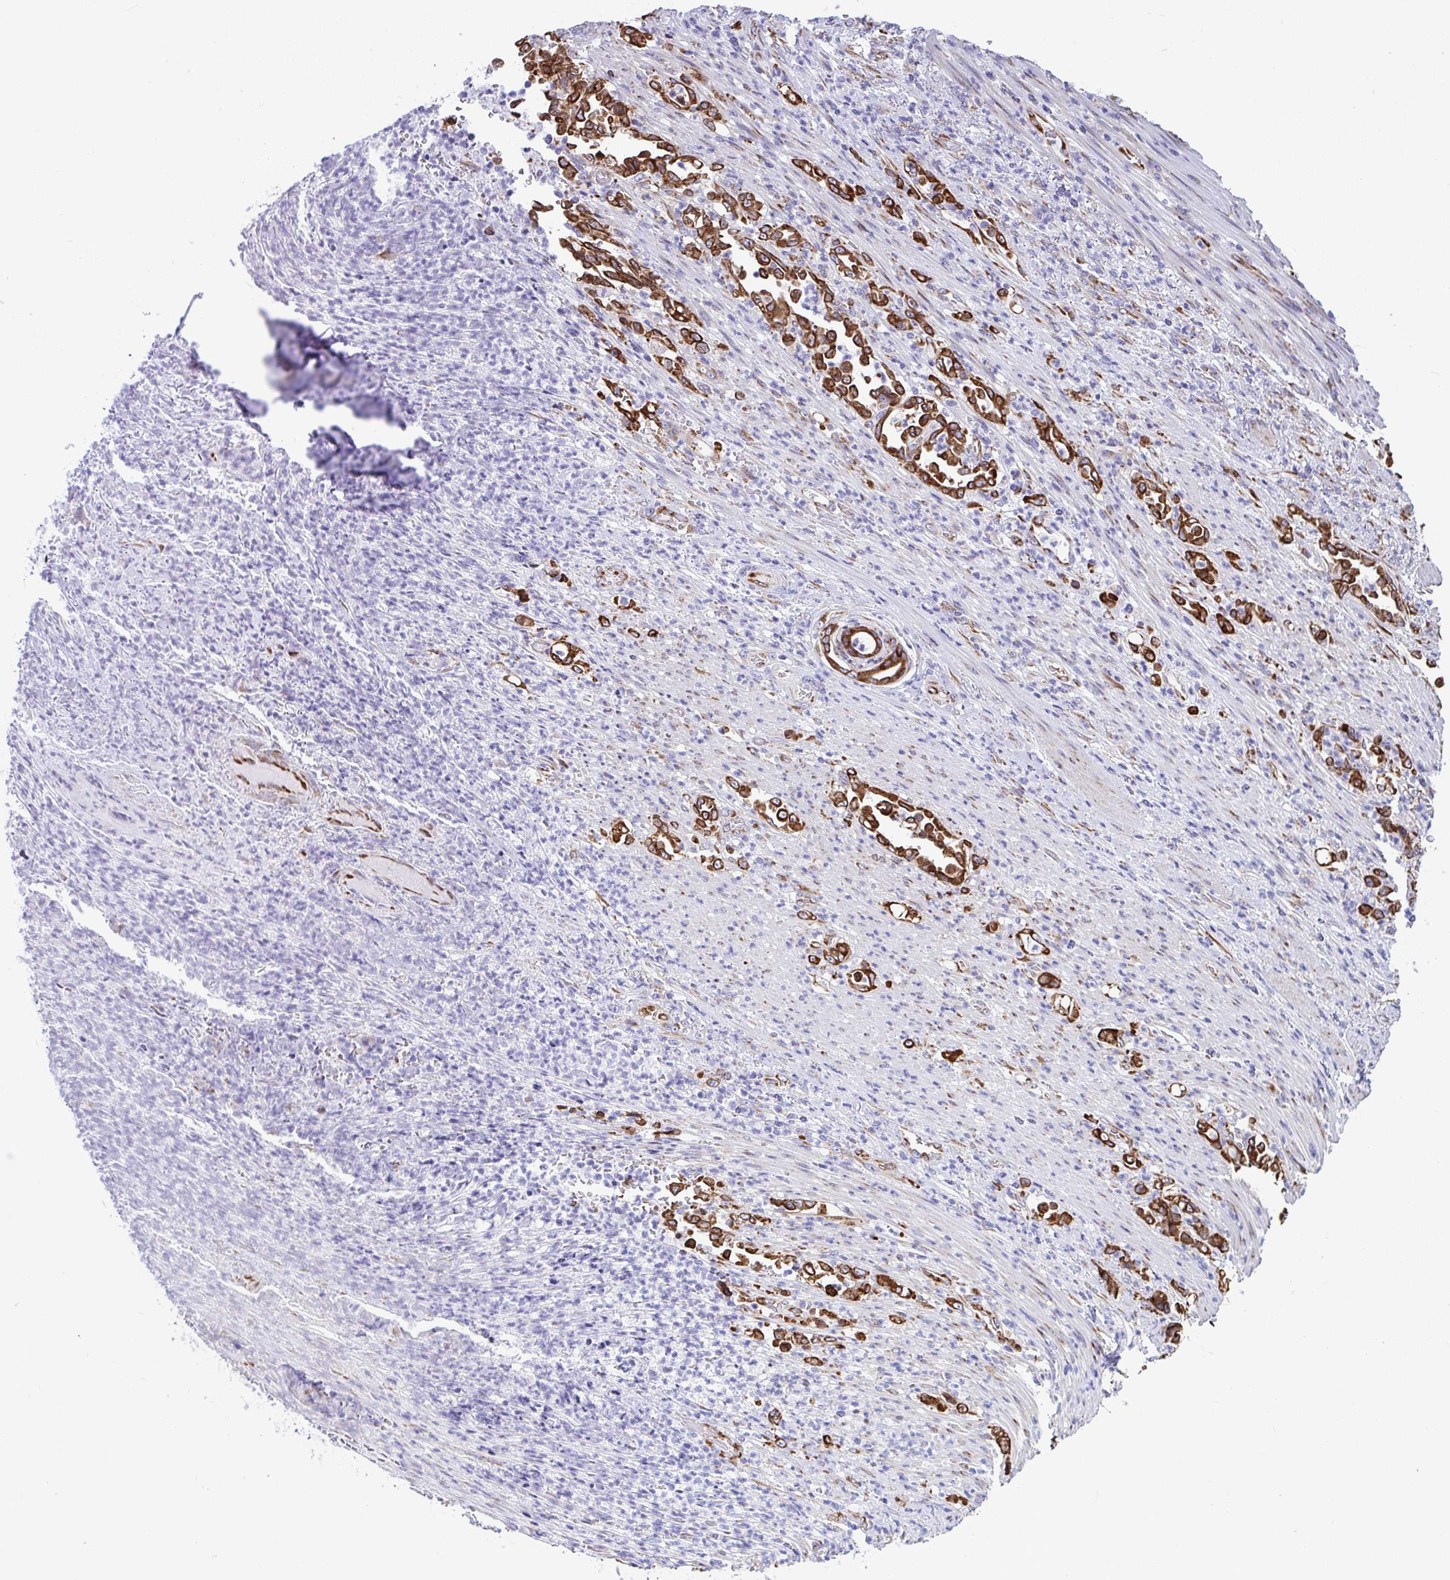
{"staining": {"intensity": "strong", "quantity": ">75%", "location": "cytoplasmic/membranous"}, "tissue": "stomach cancer", "cell_type": "Tumor cells", "image_type": "cancer", "snomed": [{"axis": "morphology", "description": "Normal tissue, NOS"}, {"axis": "morphology", "description": "Adenocarcinoma, NOS"}, {"axis": "topography", "description": "Stomach"}], "caption": "IHC photomicrograph of adenocarcinoma (stomach) stained for a protein (brown), which demonstrates high levels of strong cytoplasmic/membranous expression in about >75% of tumor cells.", "gene": "ASPH", "patient": {"sex": "female", "age": 79}}